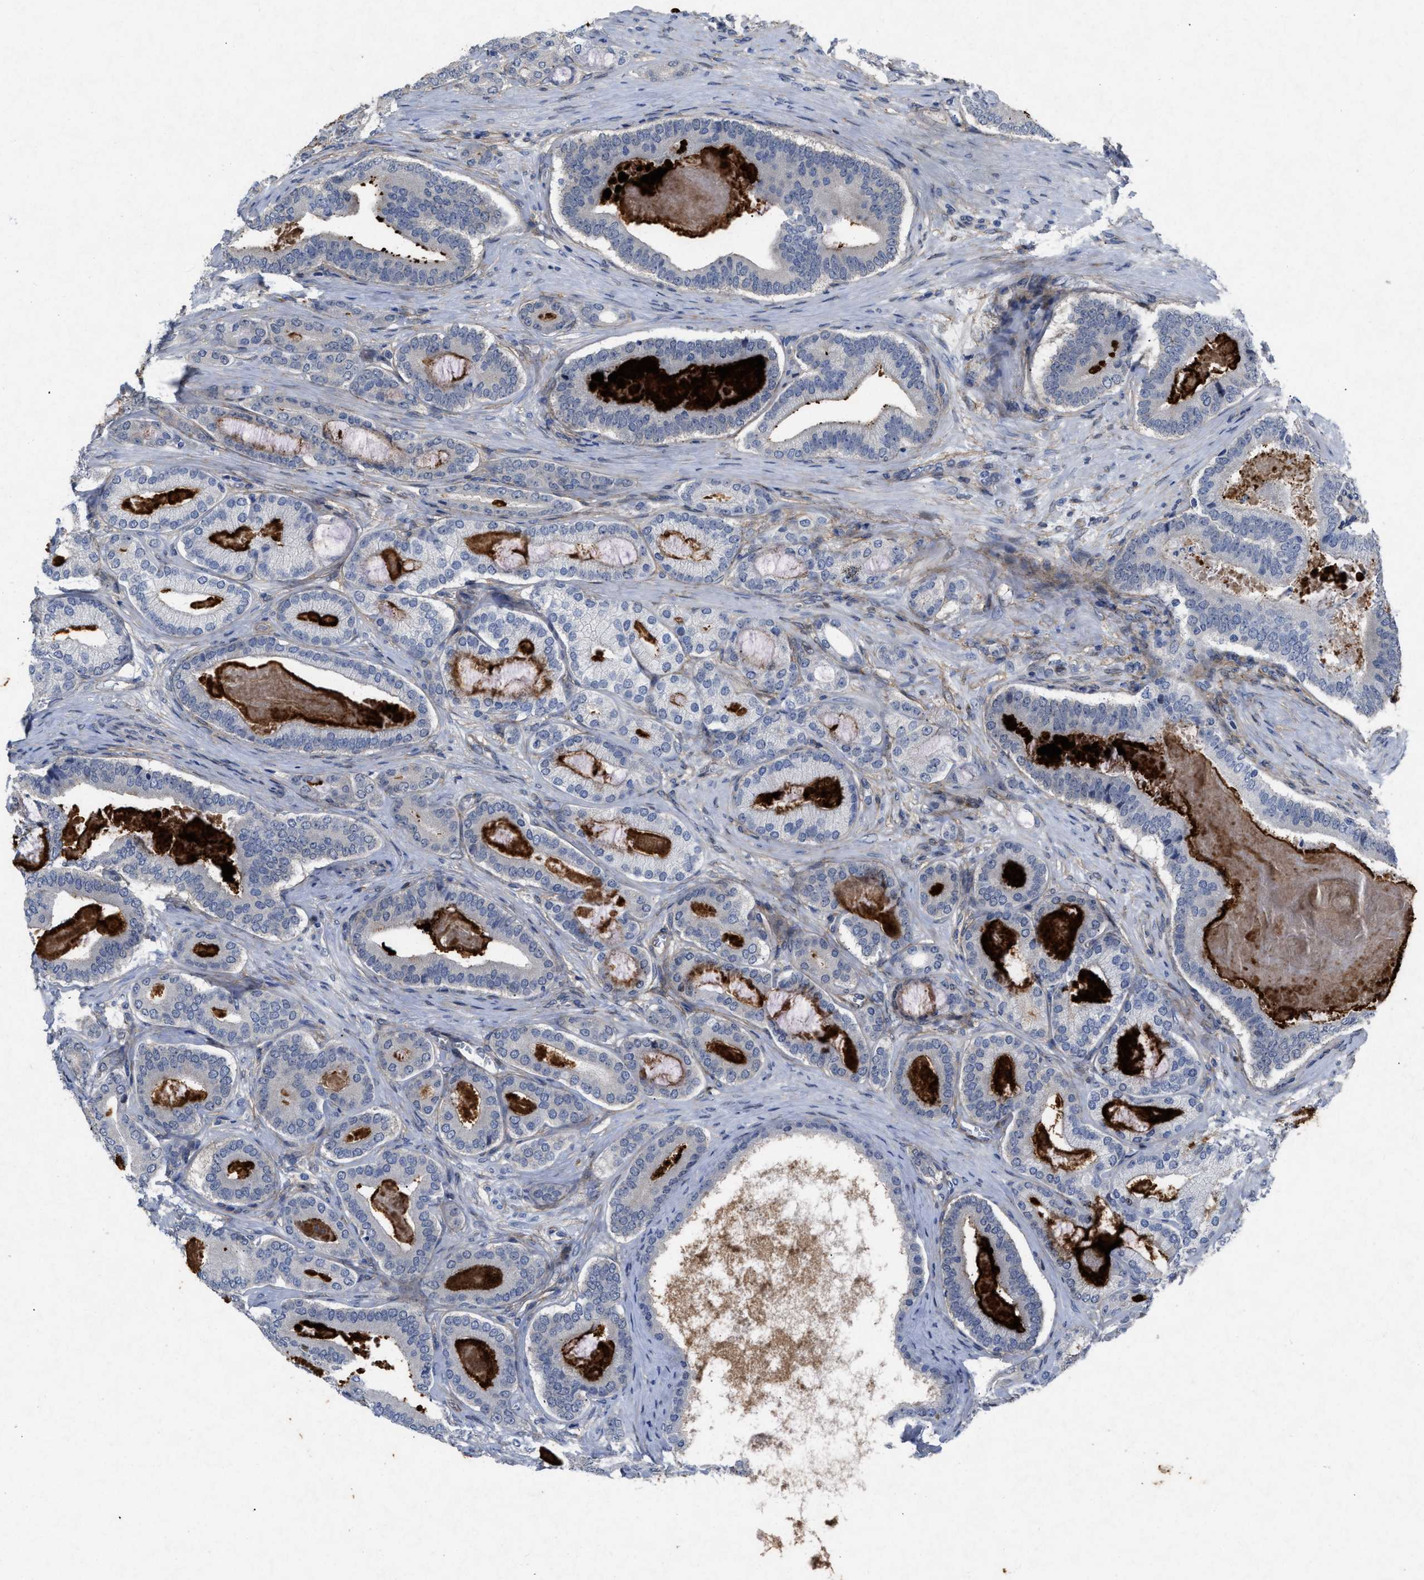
{"staining": {"intensity": "negative", "quantity": "none", "location": "none"}, "tissue": "prostate cancer", "cell_type": "Tumor cells", "image_type": "cancer", "snomed": [{"axis": "morphology", "description": "Adenocarcinoma, High grade"}, {"axis": "topography", "description": "Prostate"}], "caption": "Prostate high-grade adenocarcinoma was stained to show a protein in brown. There is no significant expression in tumor cells.", "gene": "PDGFRA", "patient": {"sex": "male", "age": 60}}